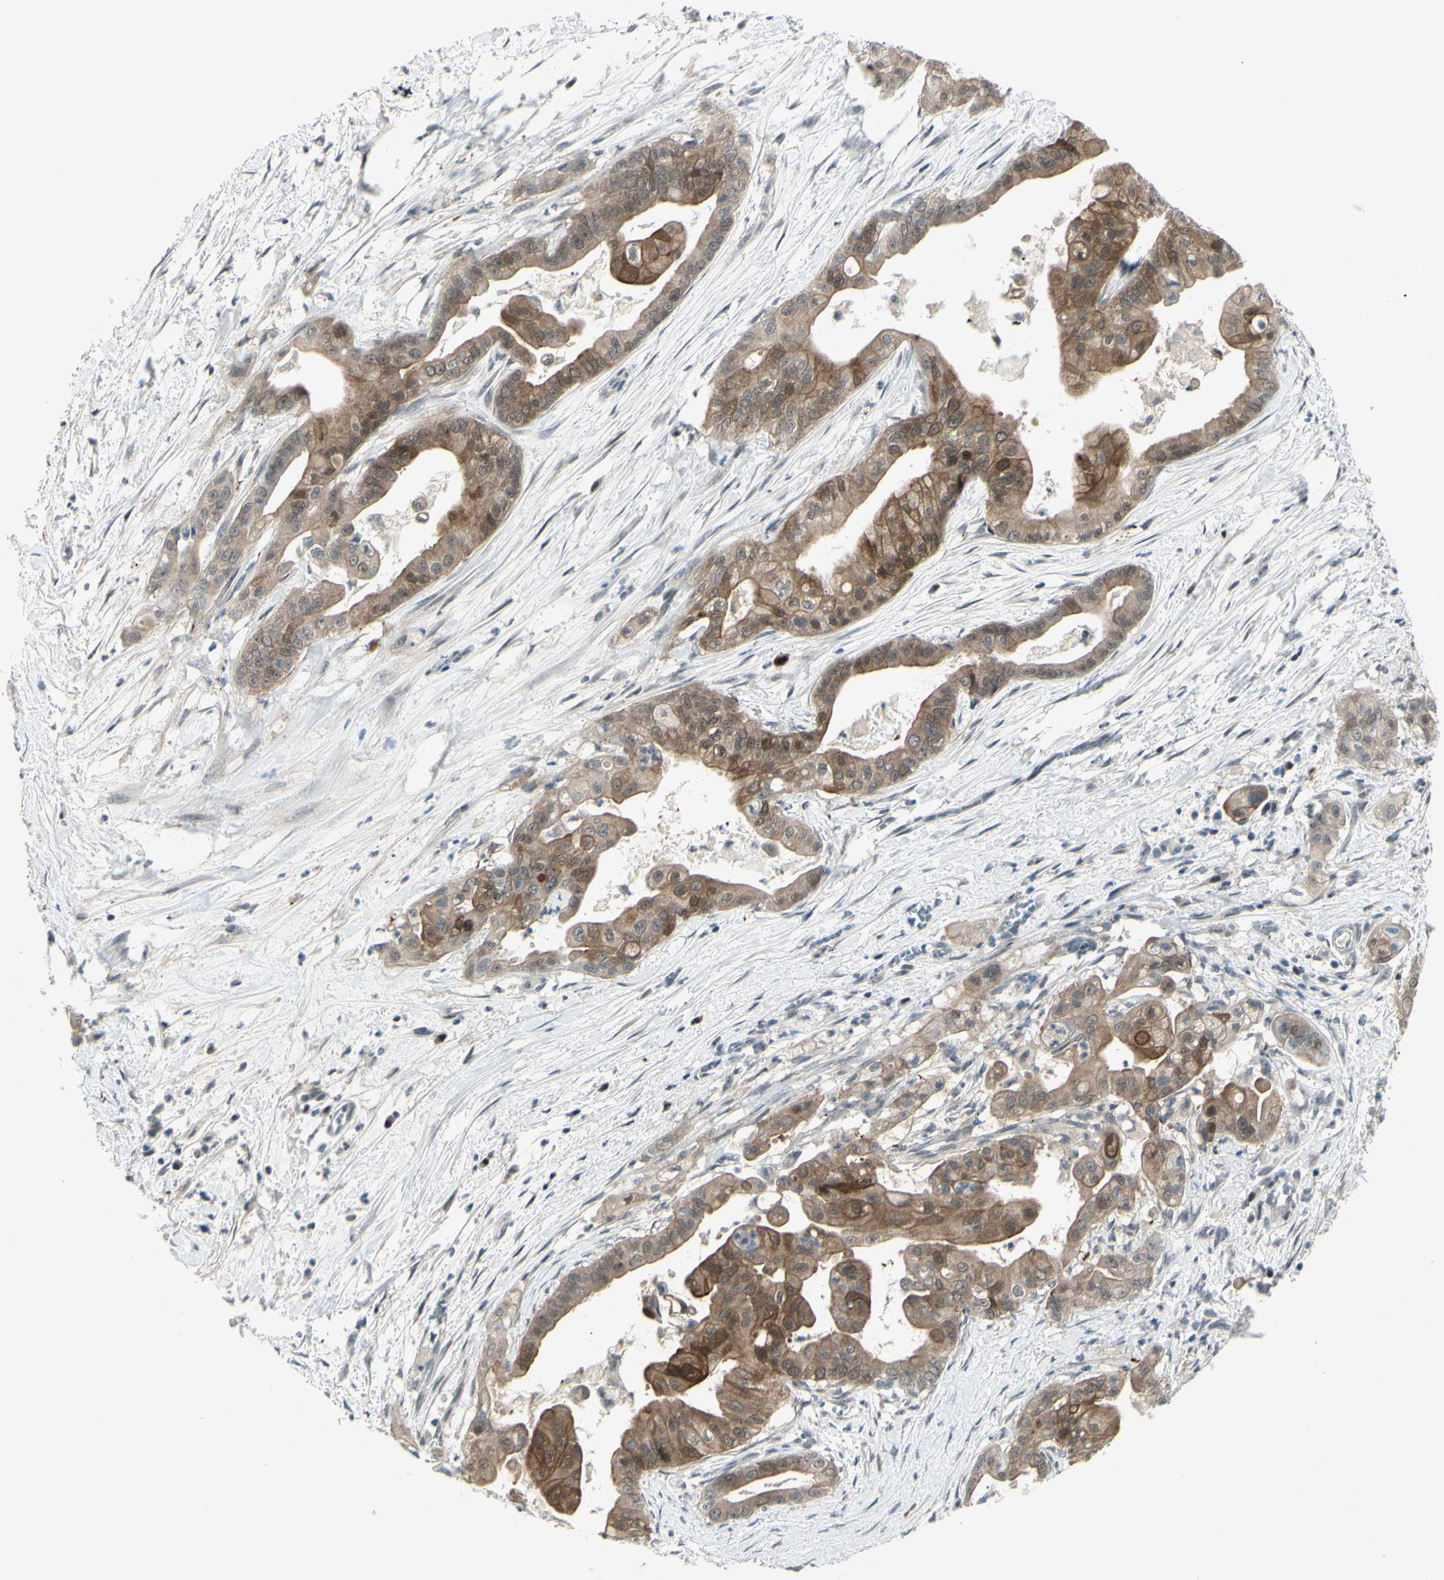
{"staining": {"intensity": "strong", "quantity": ">75%", "location": "cytoplasmic/membranous"}, "tissue": "pancreatic cancer", "cell_type": "Tumor cells", "image_type": "cancer", "snomed": [{"axis": "morphology", "description": "Adenocarcinoma, NOS"}, {"axis": "topography", "description": "Pancreas"}], "caption": "This image exhibits IHC staining of human adenocarcinoma (pancreatic), with high strong cytoplasmic/membranous expression in about >75% of tumor cells.", "gene": "ETNK1", "patient": {"sex": "female", "age": 75}}